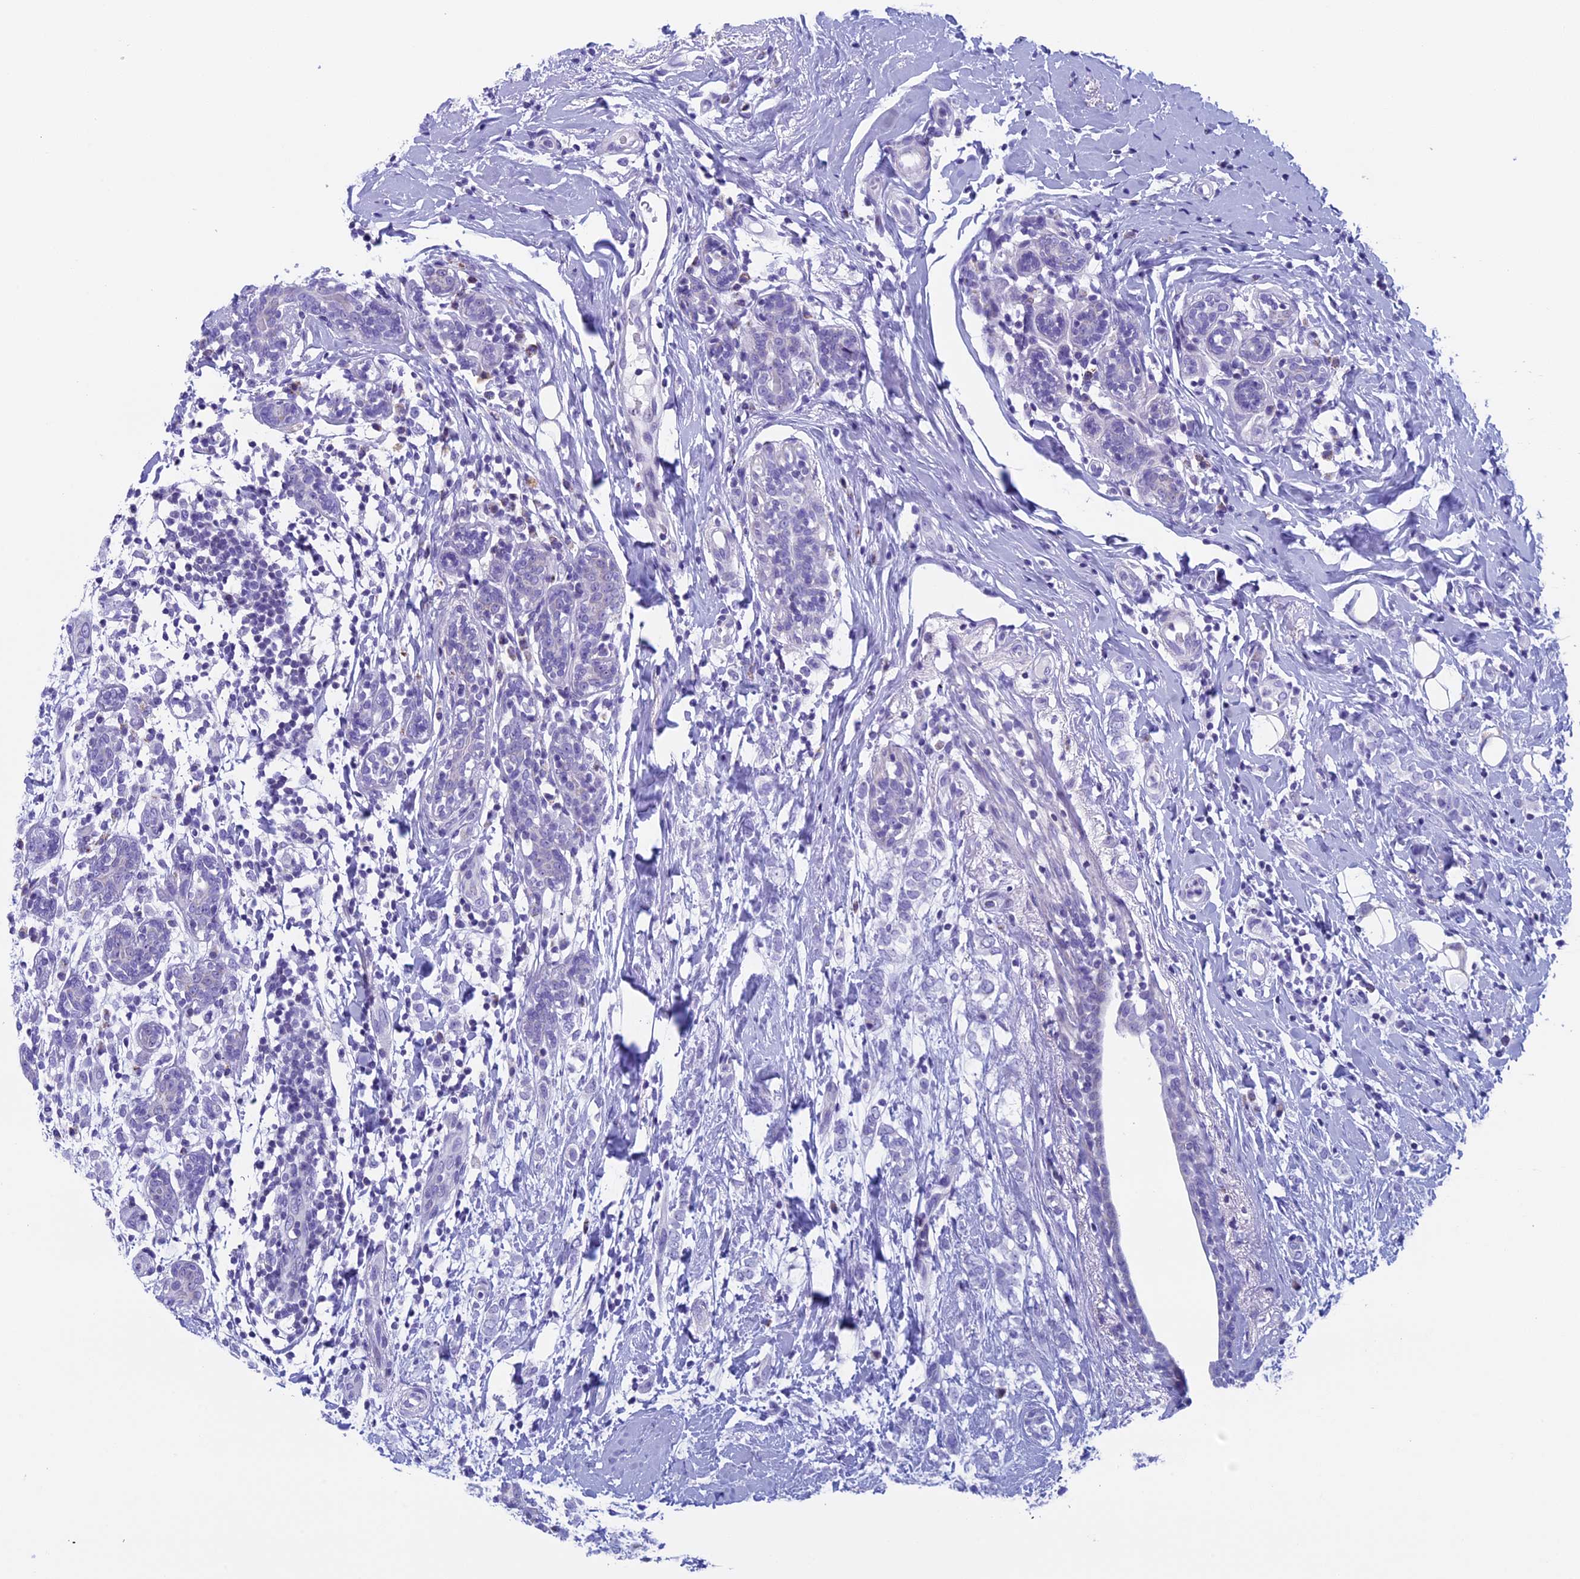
{"staining": {"intensity": "negative", "quantity": "none", "location": "none"}, "tissue": "breast cancer", "cell_type": "Tumor cells", "image_type": "cancer", "snomed": [{"axis": "morphology", "description": "Normal tissue, NOS"}, {"axis": "morphology", "description": "Lobular carcinoma"}, {"axis": "topography", "description": "Breast"}], "caption": "IHC micrograph of neoplastic tissue: human lobular carcinoma (breast) stained with DAB (3,3'-diaminobenzidine) shows no significant protein expression in tumor cells.", "gene": "ZNF563", "patient": {"sex": "female", "age": 47}}